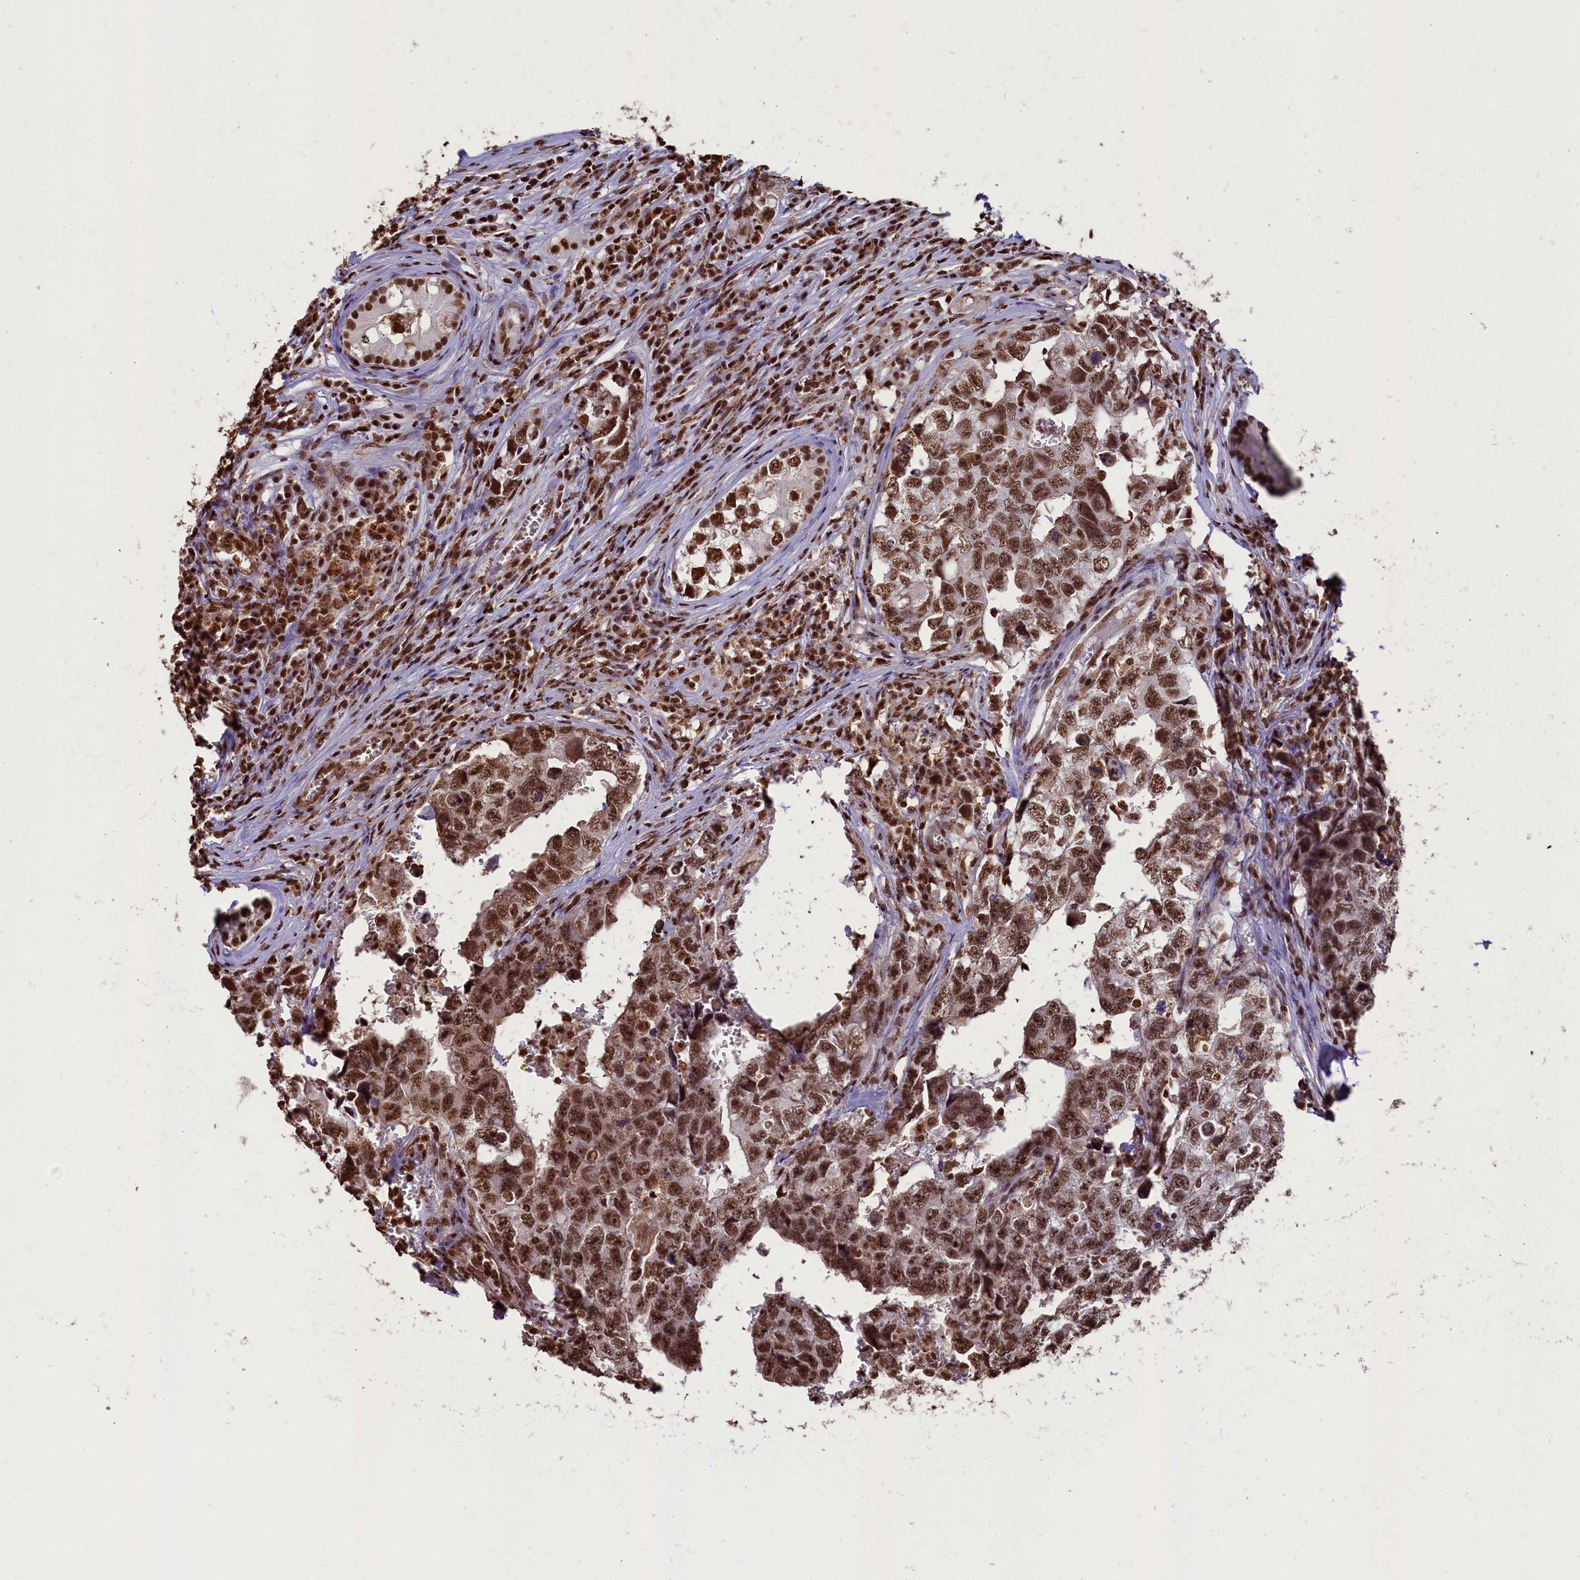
{"staining": {"intensity": "strong", "quantity": ">75%", "location": "nuclear"}, "tissue": "testis cancer", "cell_type": "Tumor cells", "image_type": "cancer", "snomed": [{"axis": "morphology", "description": "Carcinoma, Embryonal, NOS"}, {"axis": "topography", "description": "Testis"}], "caption": "High-magnification brightfield microscopy of testis cancer stained with DAB (3,3'-diaminobenzidine) (brown) and counterstained with hematoxylin (blue). tumor cells exhibit strong nuclear expression is appreciated in approximately>75% of cells.", "gene": "SNRPD2", "patient": {"sex": "male", "age": 17}}